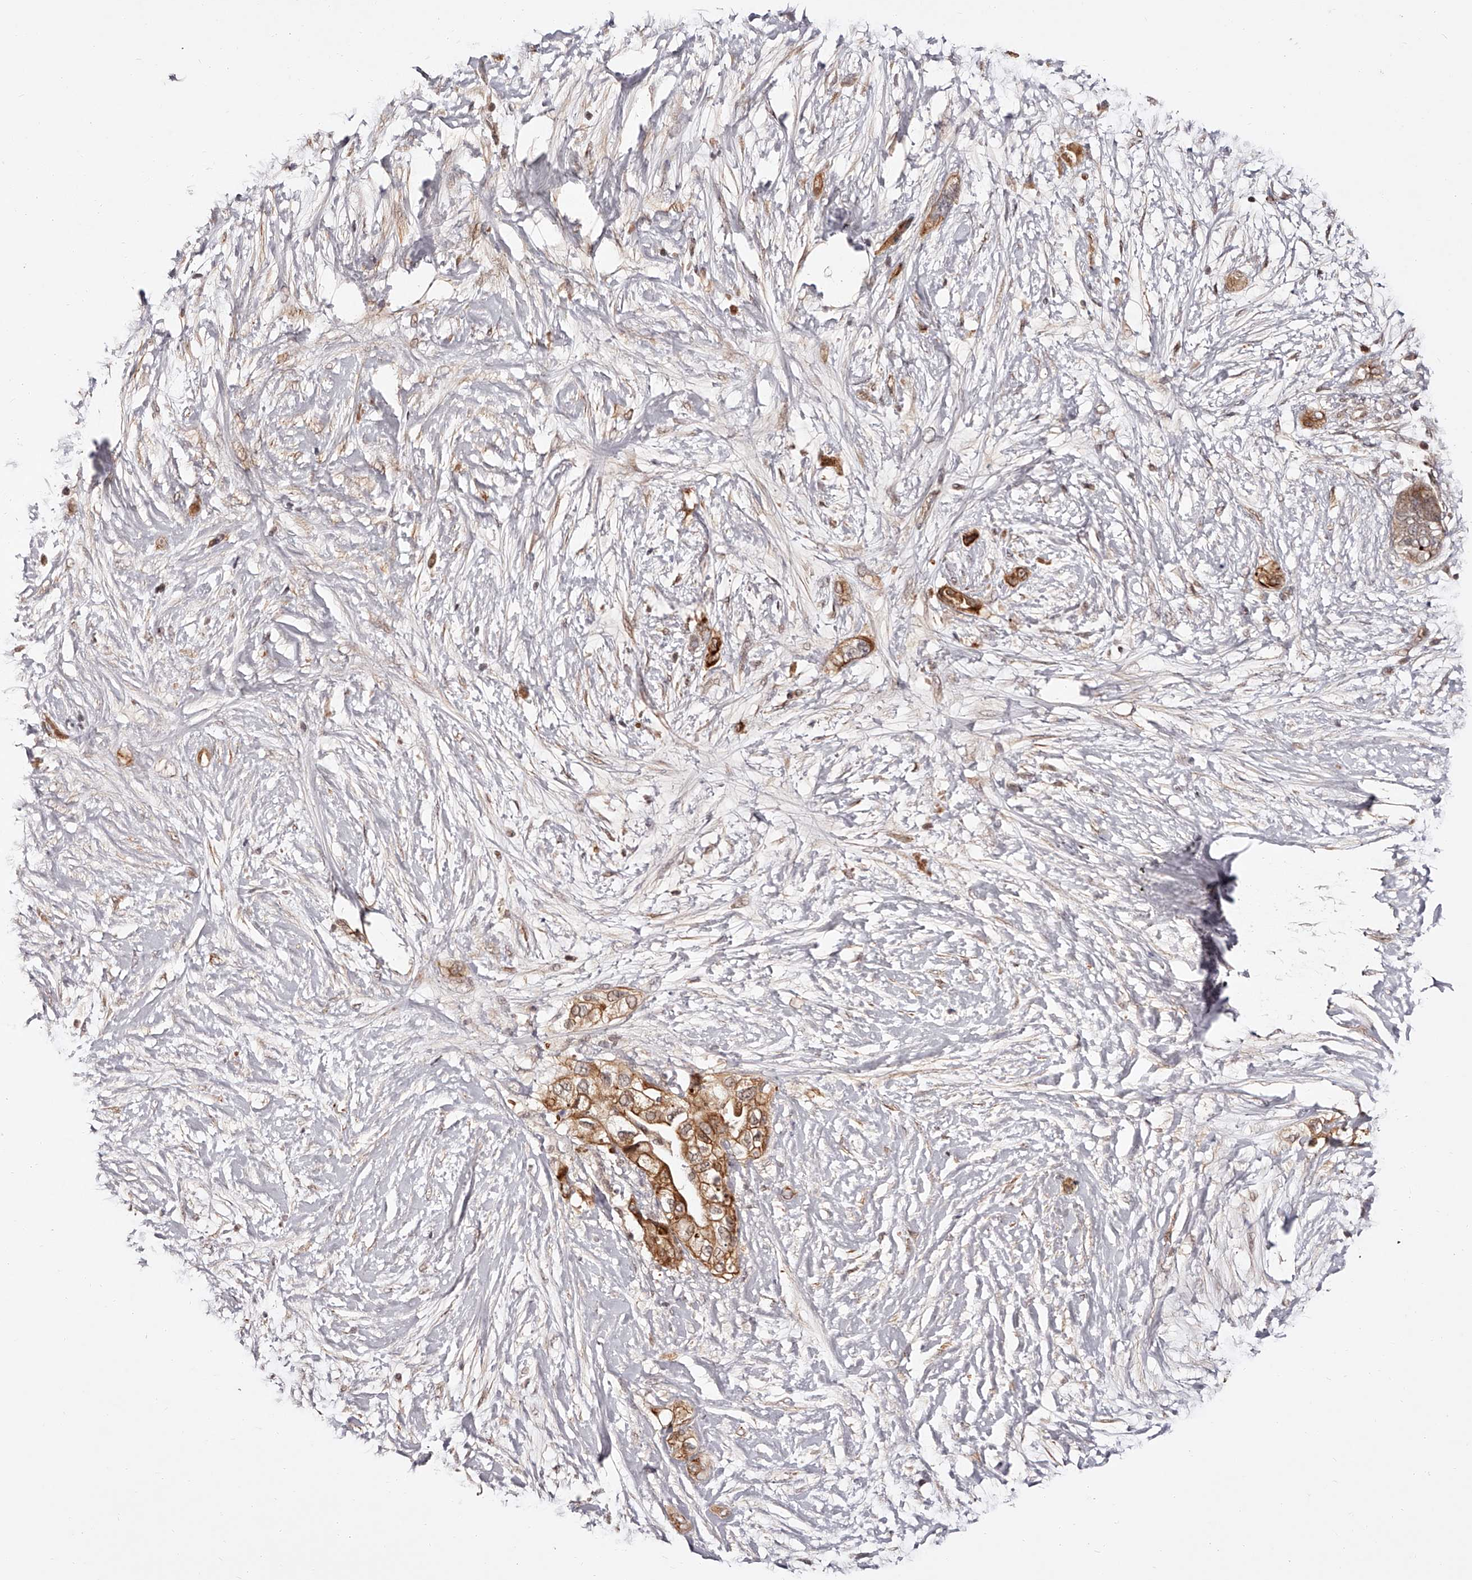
{"staining": {"intensity": "strong", "quantity": ">75%", "location": "cytoplasmic/membranous"}, "tissue": "pancreatic cancer", "cell_type": "Tumor cells", "image_type": "cancer", "snomed": [{"axis": "morphology", "description": "Adenocarcinoma, NOS"}, {"axis": "topography", "description": "Pancreas"}], "caption": "Protein staining of pancreatic cancer (adenocarcinoma) tissue demonstrates strong cytoplasmic/membranous staining in about >75% of tumor cells.", "gene": "CUL7", "patient": {"sex": "male", "age": 53}}